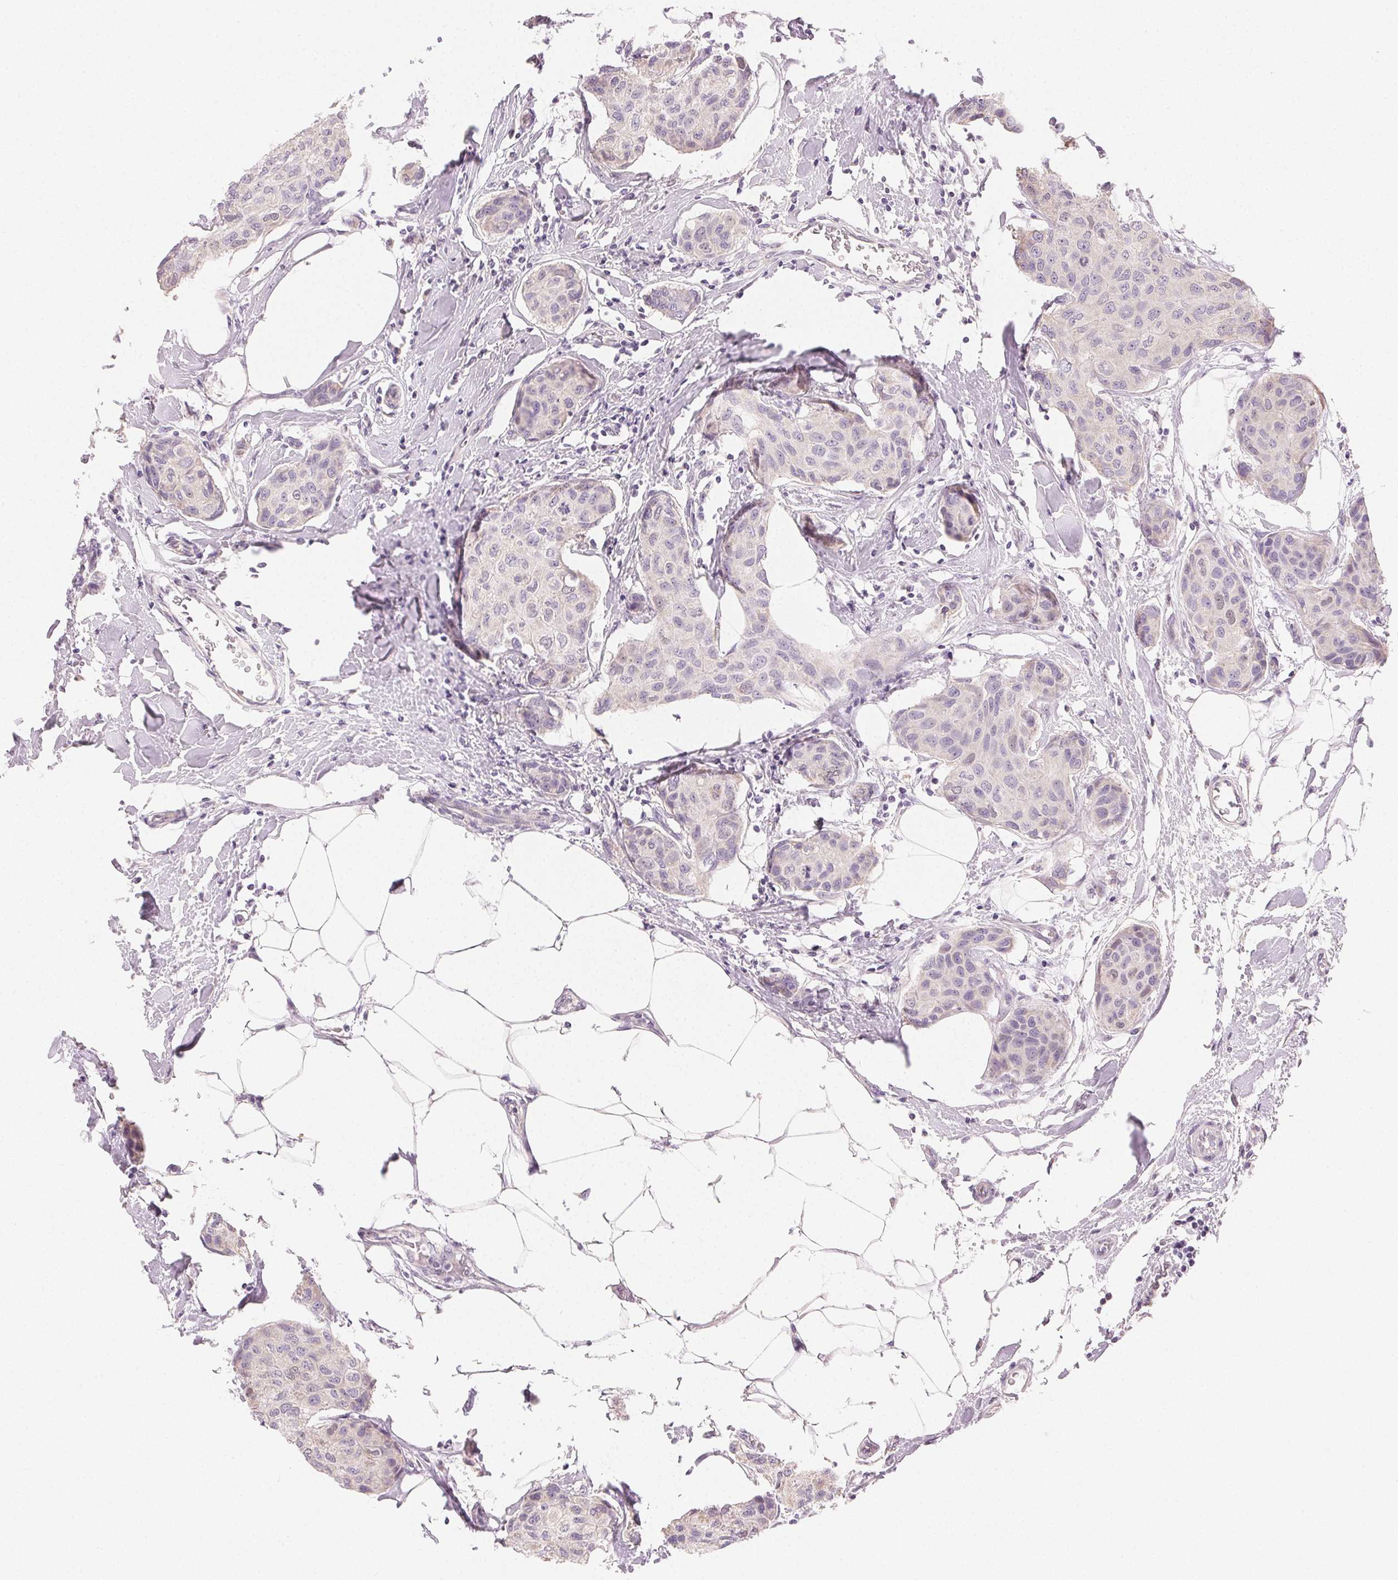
{"staining": {"intensity": "negative", "quantity": "none", "location": "none"}, "tissue": "breast cancer", "cell_type": "Tumor cells", "image_type": "cancer", "snomed": [{"axis": "morphology", "description": "Duct carcinoma"}, {"axis": "topography", "description": "Breast"}], "caption": "A high-resolution histopathology image shows immunohistochemistry (IHC) staining of intraductal carcinoma (breast), which reveals no significant expression in tumor cells. The staining was performed using DAB (3,3'-diaminobenzidine) to visualize the protein expression in brown, while the nuclei were stained in blue with hematoxylin (Magnification: 20x).", "gene": "MYBL1", "patient": {"sex": "female", "age": 80}}